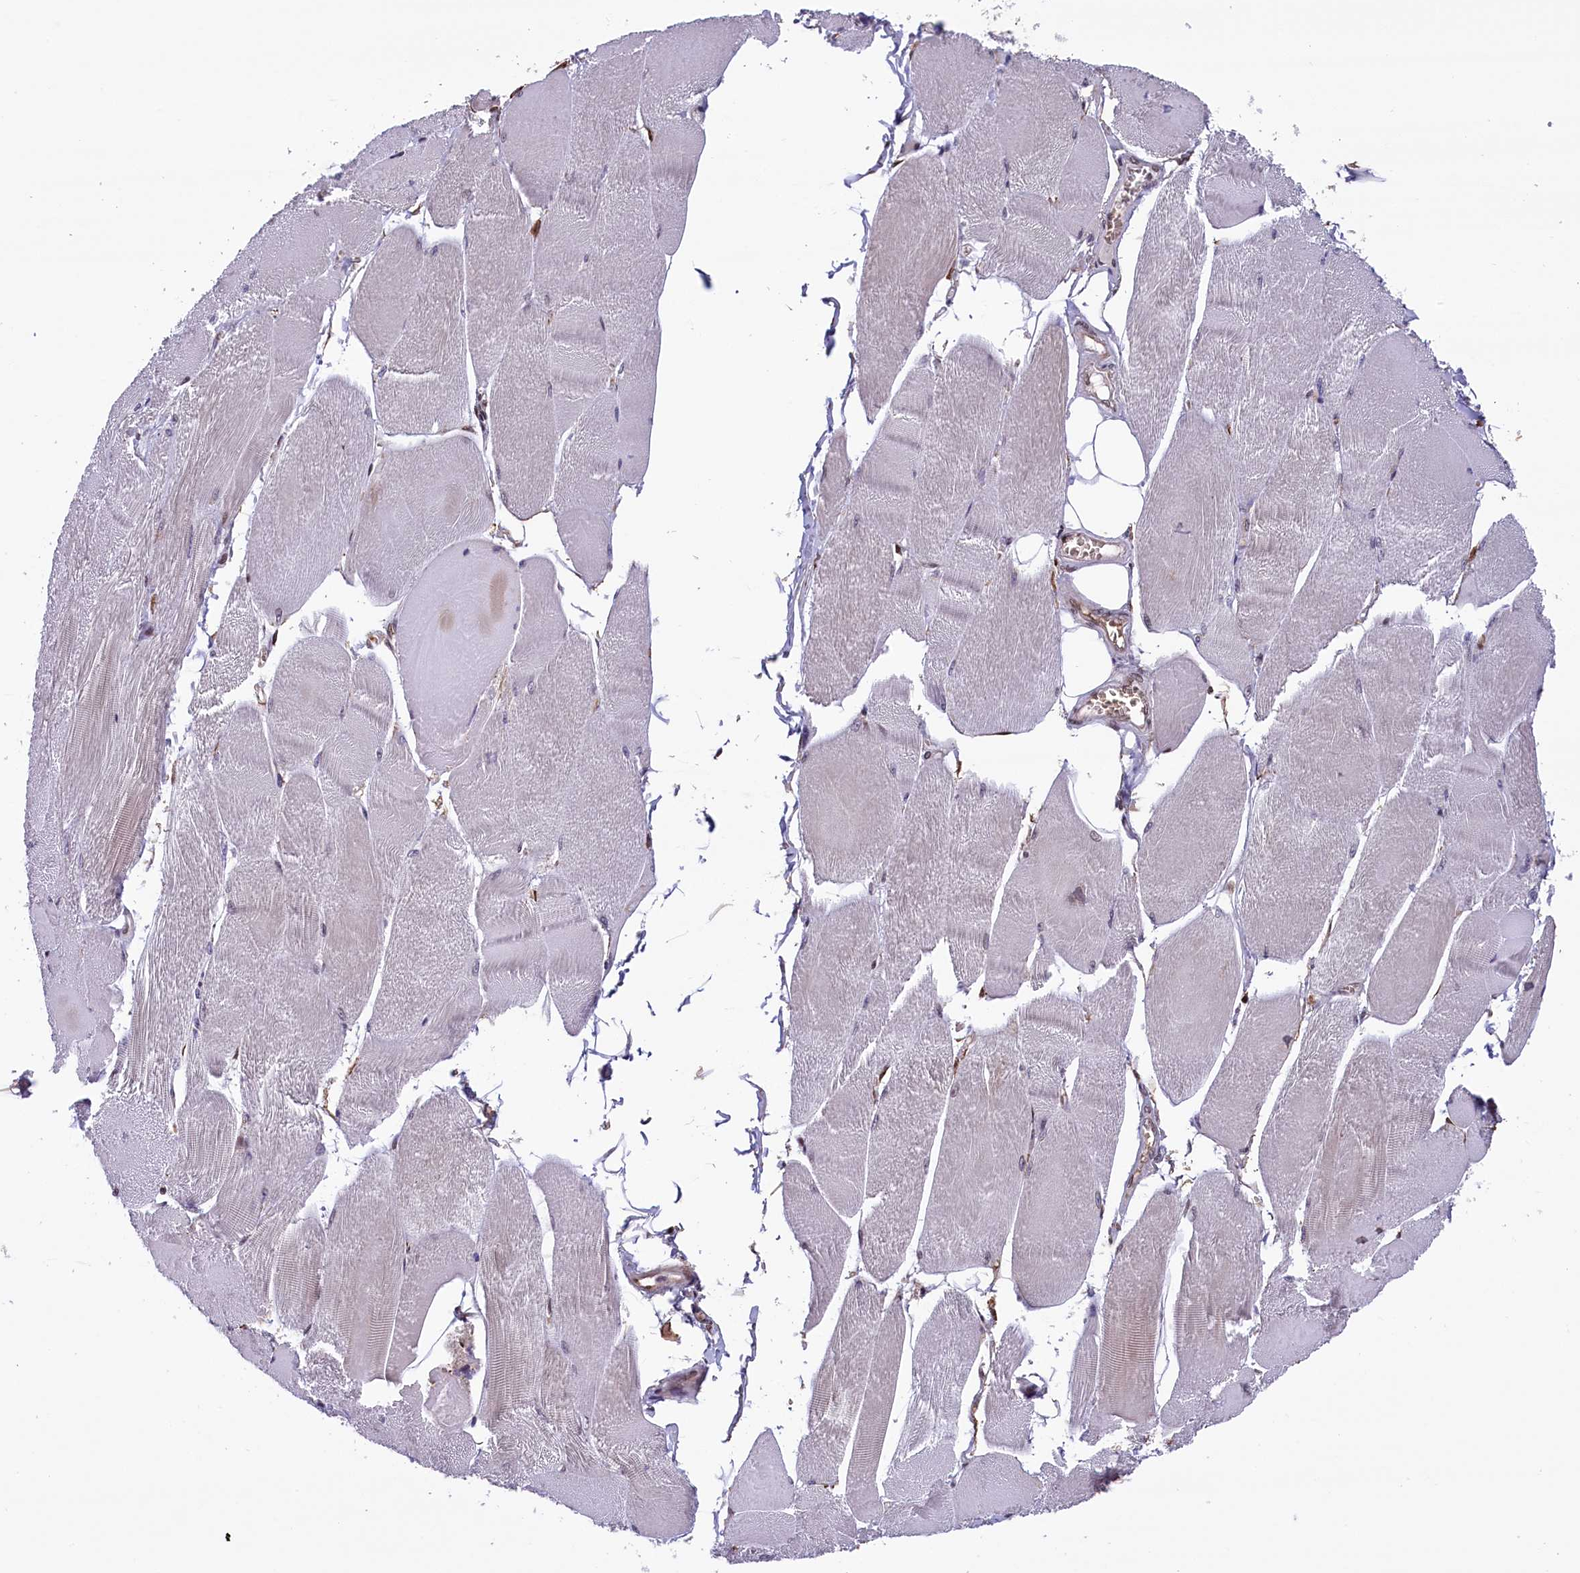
{"staining": {"intensity": "moderate", "quantity": "<25%", "location": "cytoplasmic/membranous"}, "tissue": "skeletal muscle", "cell_type": "Myocytes", "image_type": "normal", "snomed": [{"axis": "morphology", "description": "Normal tissue, NOS"}, {"axis": "morphology", "description": "Basal cell carcinoma"}, {"axis": "topography", "description": "Skeletal muscle"}], "caption": "This photomicrograph demonstrates immunohistochemistry (IHC) staining of normal human skeletal muscle, with low moderate cytoplasmic/membranous positivity in approximately <25% of myocytes.", "gene": "MPHOSPH8", "patient": {"sex": "female", "age": 64}}